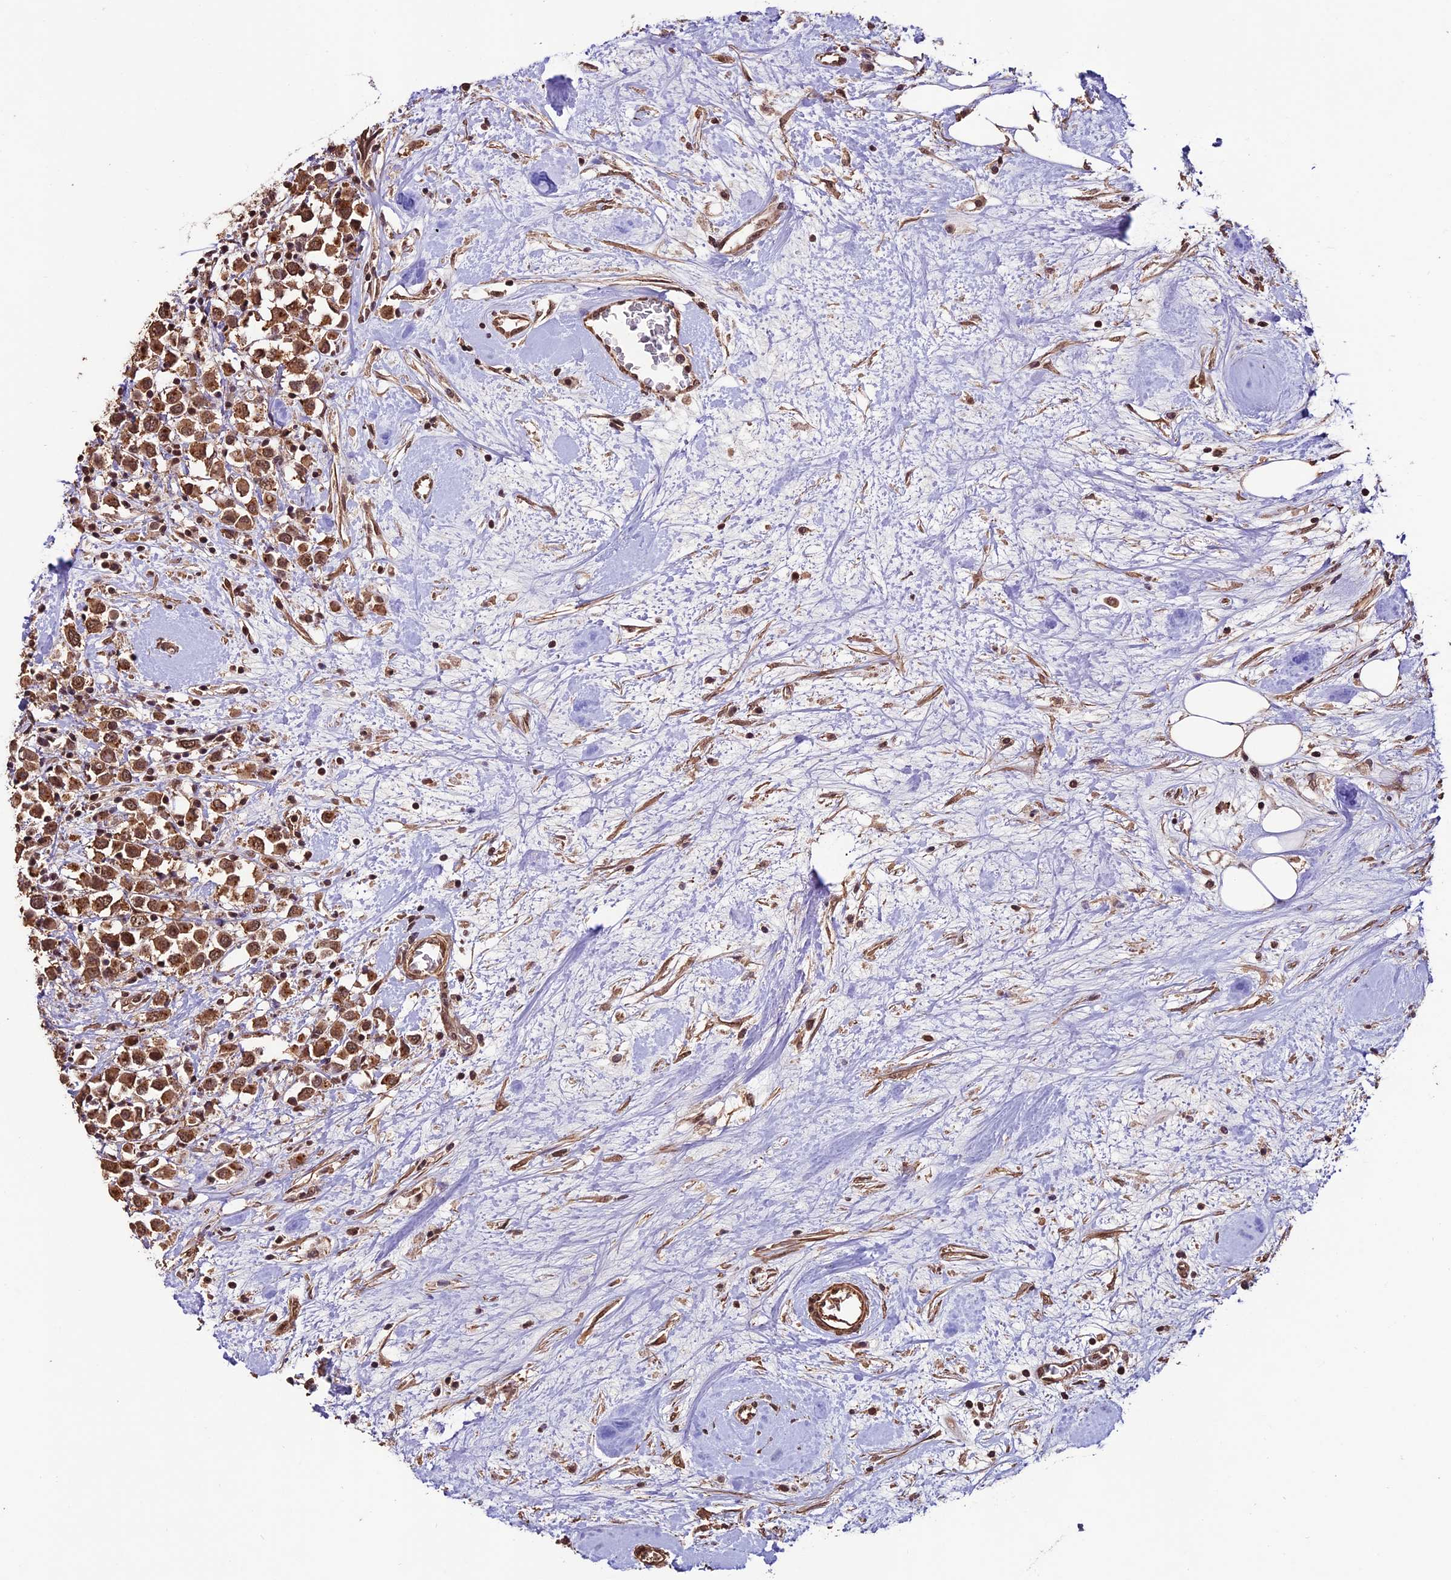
{"staining": {"intensity": "moderate", "quantity": ">75%", "location": "cytoplasmic/membranous,nuclear"}, "tissue": "breast cancer", "cell_type": "Tumor cells", "image_type": "cancer", "snomed": [{"axis": "morphology", "description": "Duct carcinoma"}, {"axis": "topography", "description": "Breast"}], "caption": "IHC photomicrograph of neoplastic tissue: human infiltrating ductal carcinoma (breast) stained using immunohistochemistry demonstrates medium levels of moderate protein expression localized specifically in the cytoplasmic/membranous and nuclear of tumor cells, appearing as a cytoplasmic/membranous and nuclear brown color.", "gene": "CABIN1", "patient": {"sex": "female", "age": 61}}